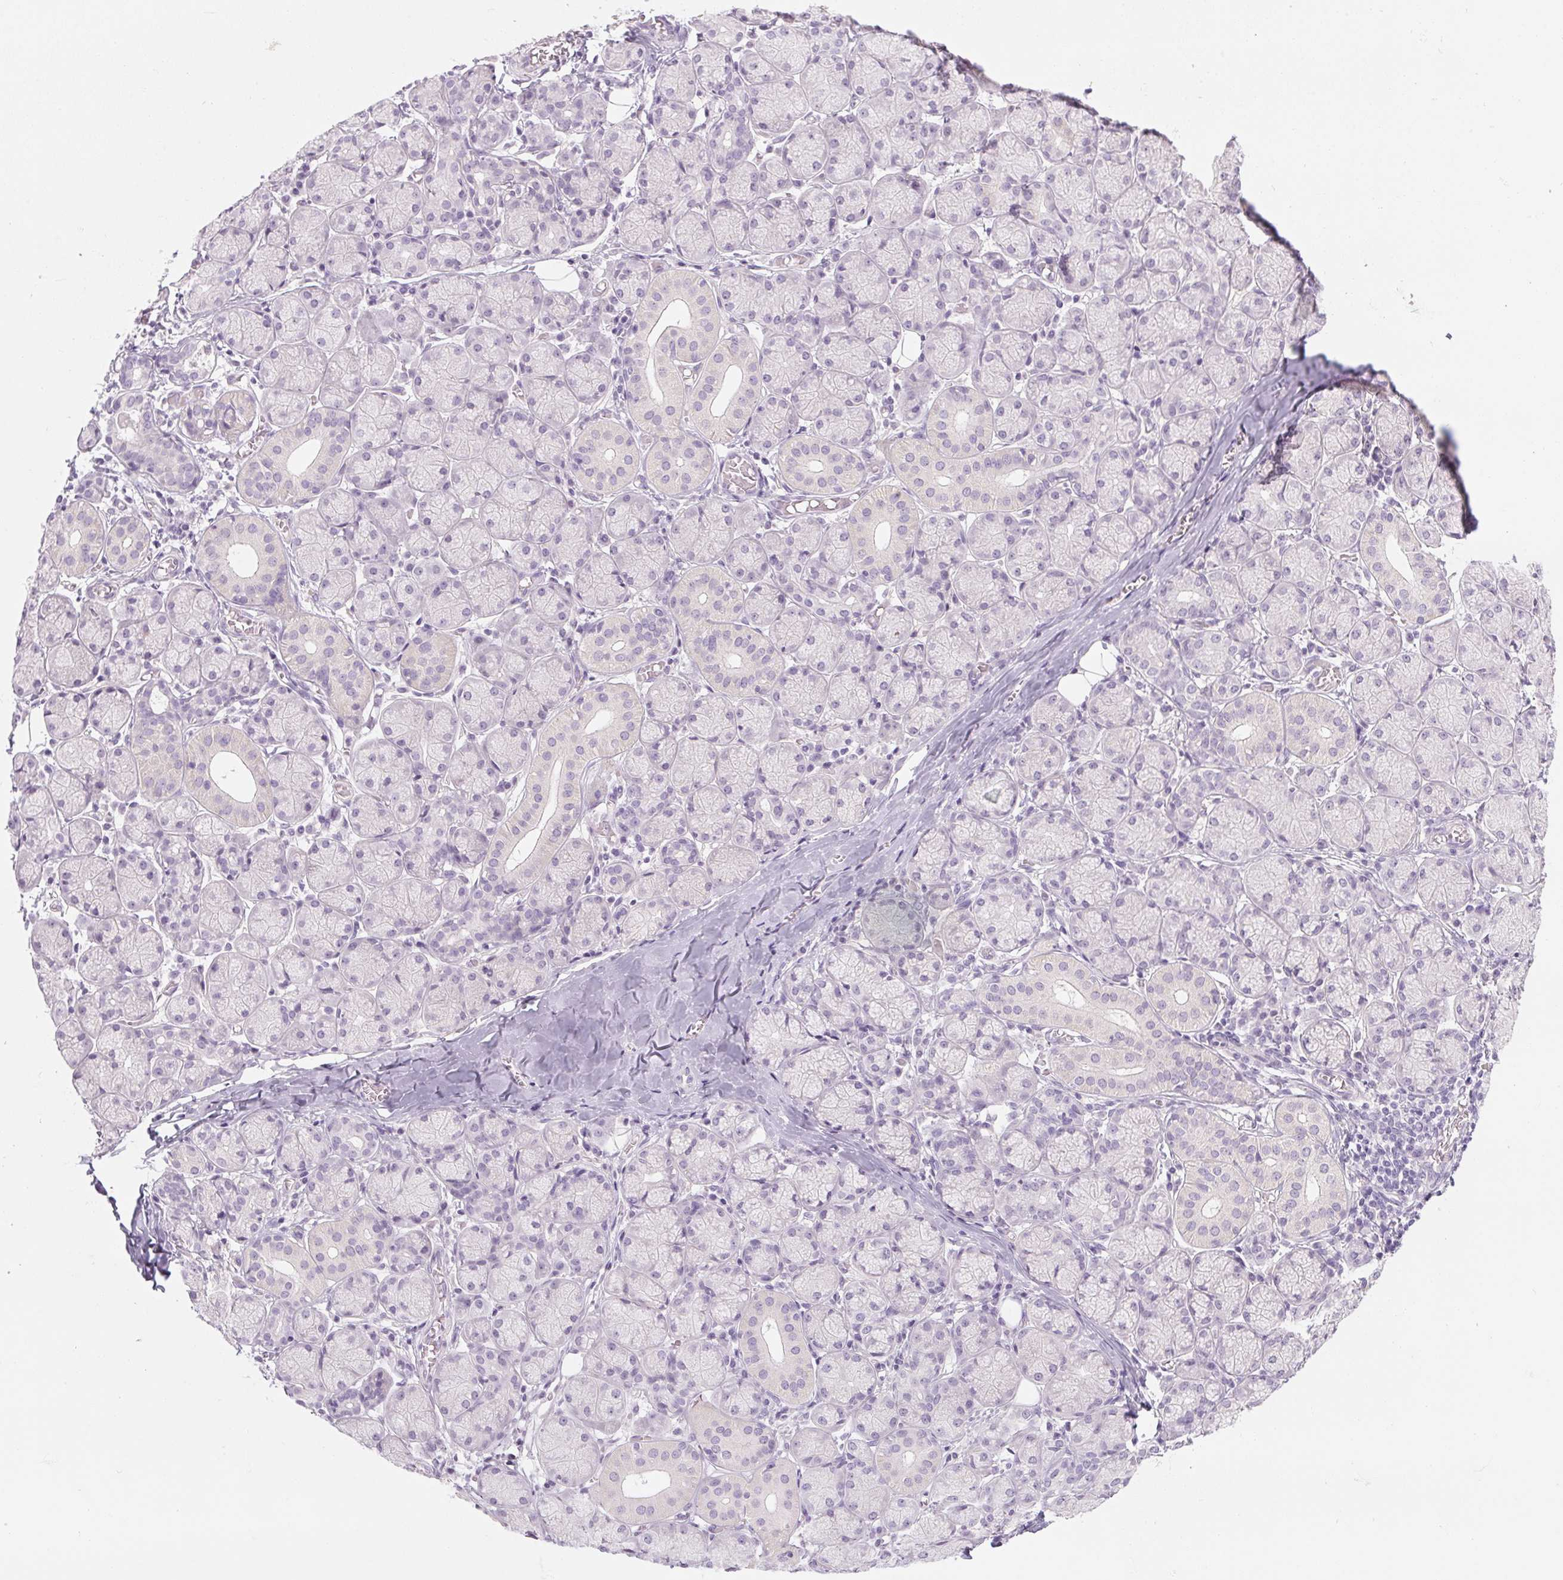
{"staining": {"intensity": "negative", "quantity": "none", "location": "none"}, "tissue": "salivary gland", "cell_type": "Glandular cells", "image_type": "normal", "snomed": [{"axis": "morphology", "description": "Normal tissue, NOS"}, {"axis": "topography", "description": "Salivary gland"}, {"axis": "topography", "description": "Peripheral nerve tissue"}], "caption": "Immunohistochemistry of normal human salivary gland reveals no expression in glandular cells. (DAB (3,3'-diaminobenzidine) immunohistochemistry (IHC) visualized using brightfield microscopy, high magnification).", "gene": "RPTN", "patient": {"sex": "female", "age": 24}}